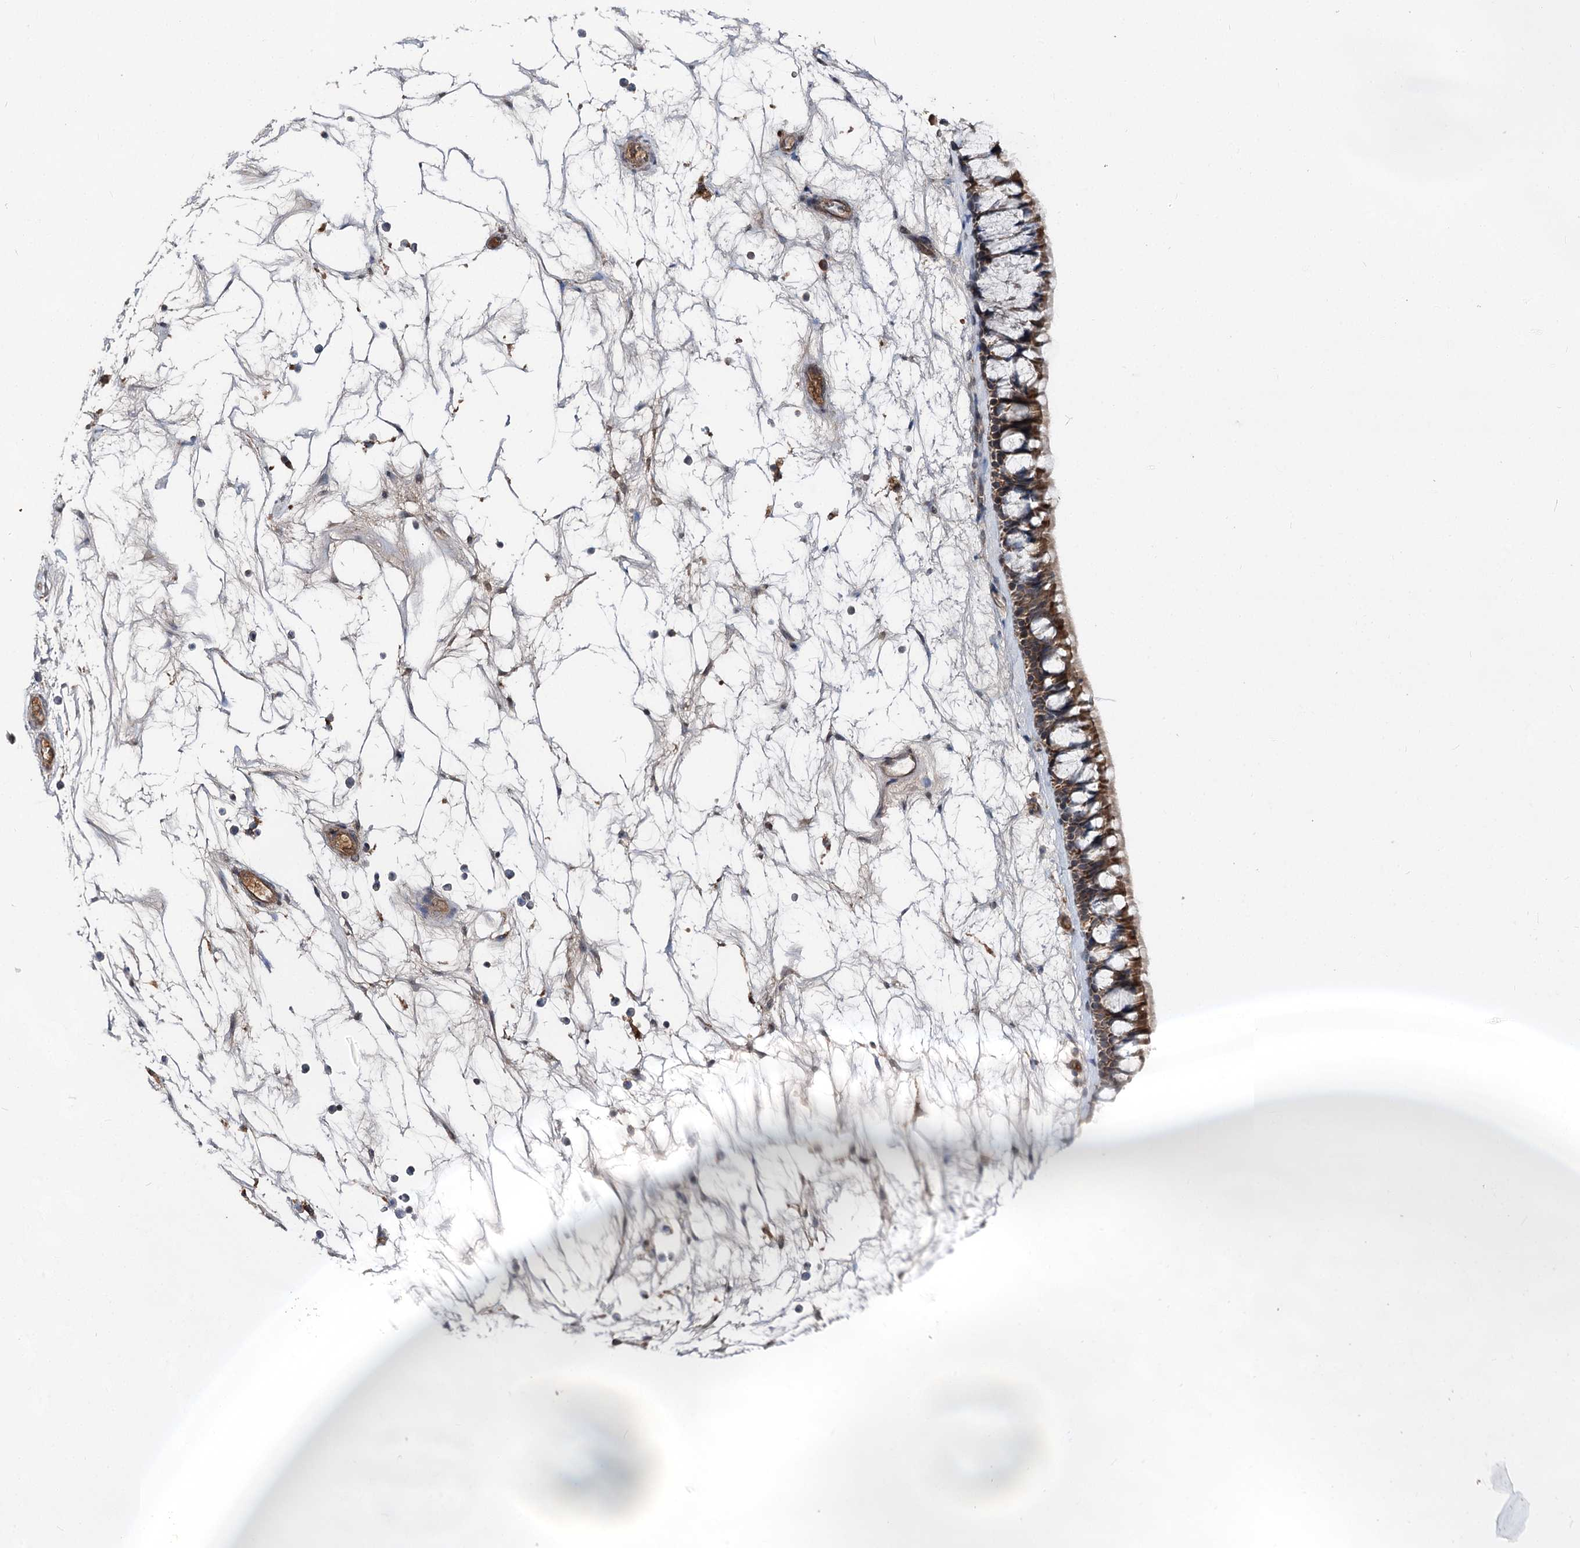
{"staining": {"intensity": "strong", "quantity": ">75%", "location": "cytoplasmic/membranous"}, "tissue": "nasopharynx", "cell_type": "Respiratory epithelial cells", "image_type": "normal", "snomed": [{"axis": "morphology", "description": "Normal tissue, NOS"}, {"axis": "topography", "description": "Nasopharynx"}], "caption": "This micrograph displays IHC staining of unremarkable human nasopharynx, with high strong cytoplasmic/membranous staining in approximately >75% of respiratory epithelial cells.", "gene": "MSANTD2", "patient": {"sex": "male", "age": 64}}